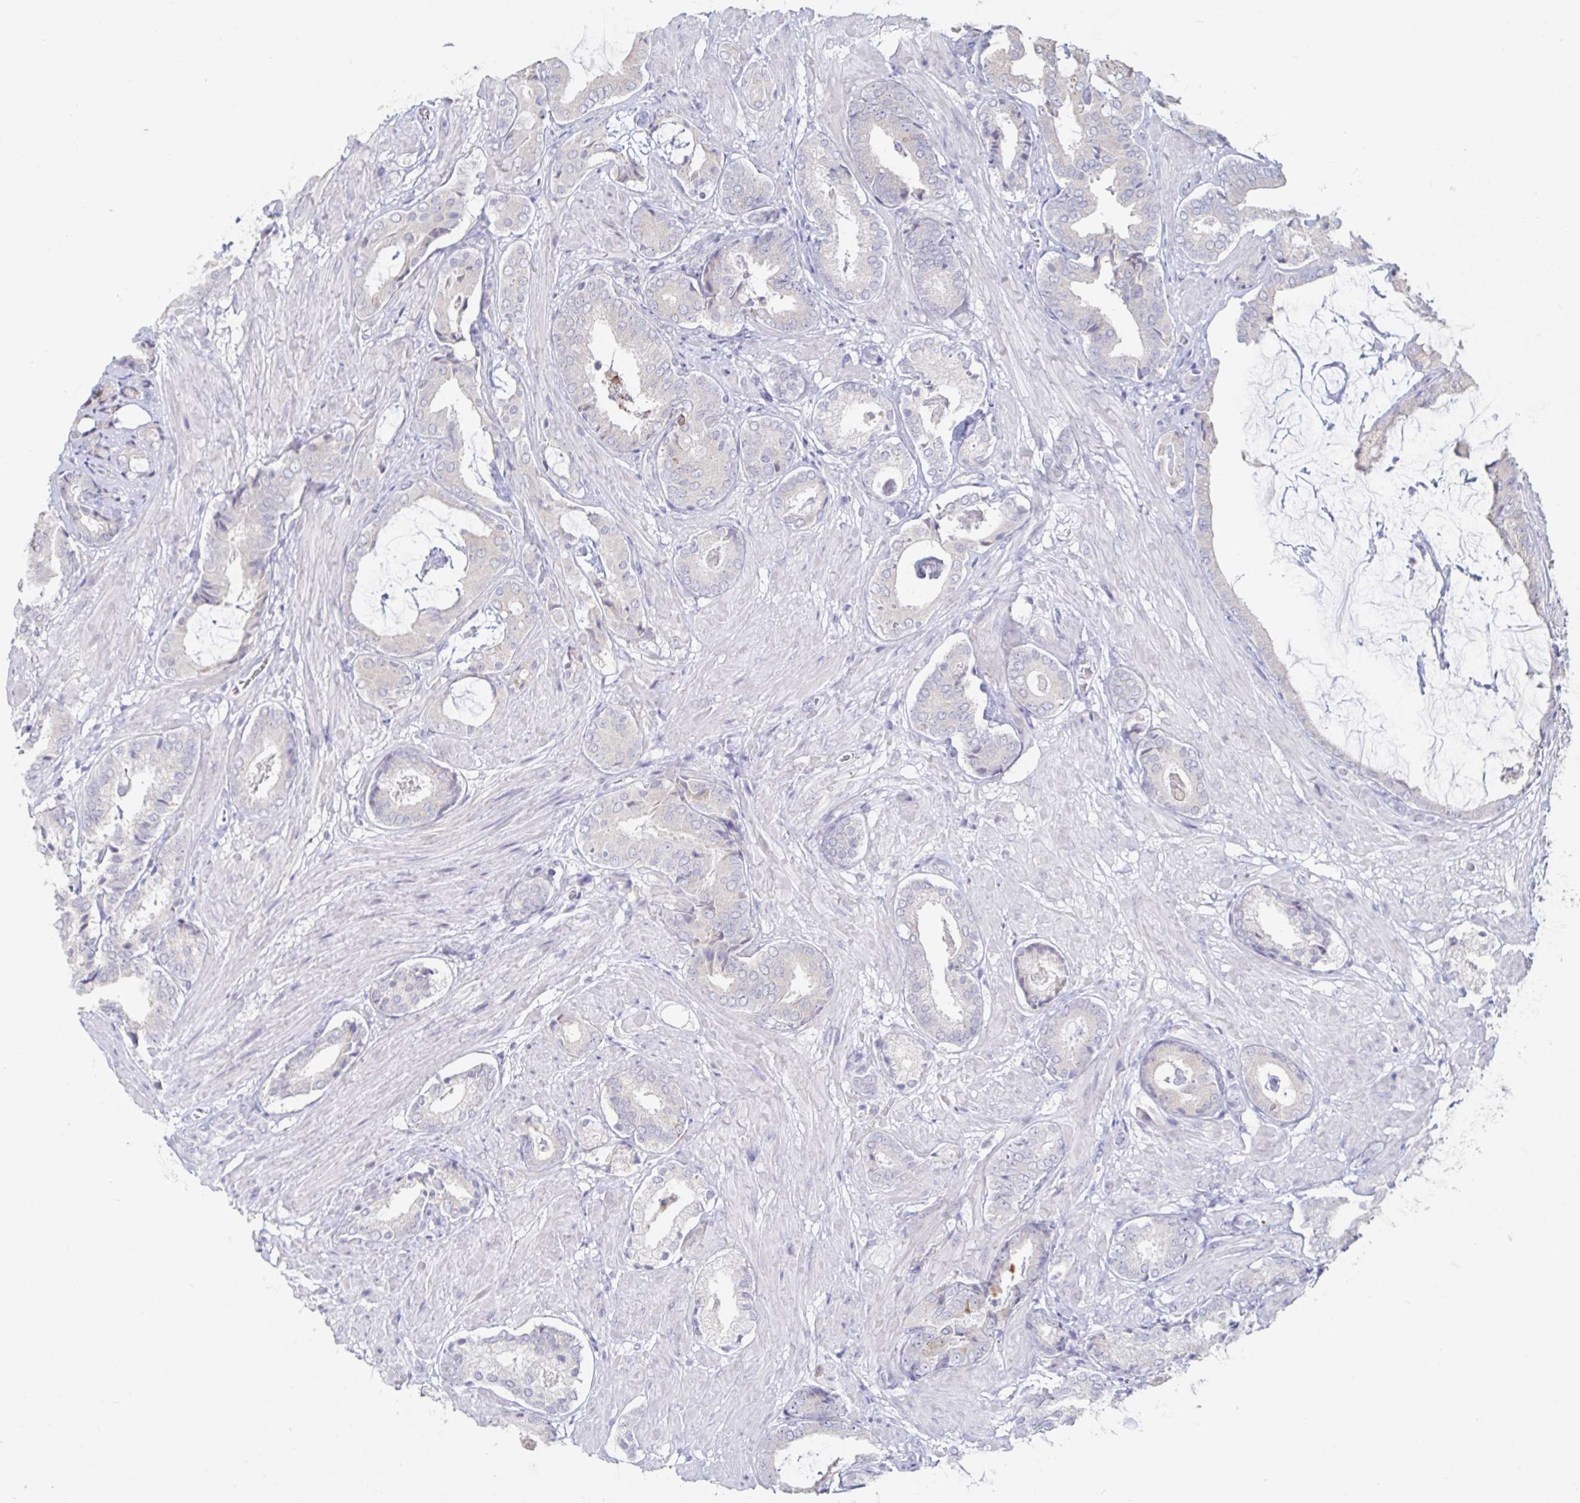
{"staining": {"intensity": "negative", "quantity": "none", "location": "none"}, "tissue": "prostate cancer", "cell_type": "Tumor cells", "image_type": "cancer", "snomed": [{"axis": "morphology", "description": "Adenocarcinoma, High grade"}, {"axis": "topography", "description": "Prostate"}], "caption": "Protein analysis of prostate cancer (adenocarcinoma (high-grade)) reveals no significant expression in tumor cells.", "gene": "SPPL3", "patient": {"sex": "male", "age": 56}}